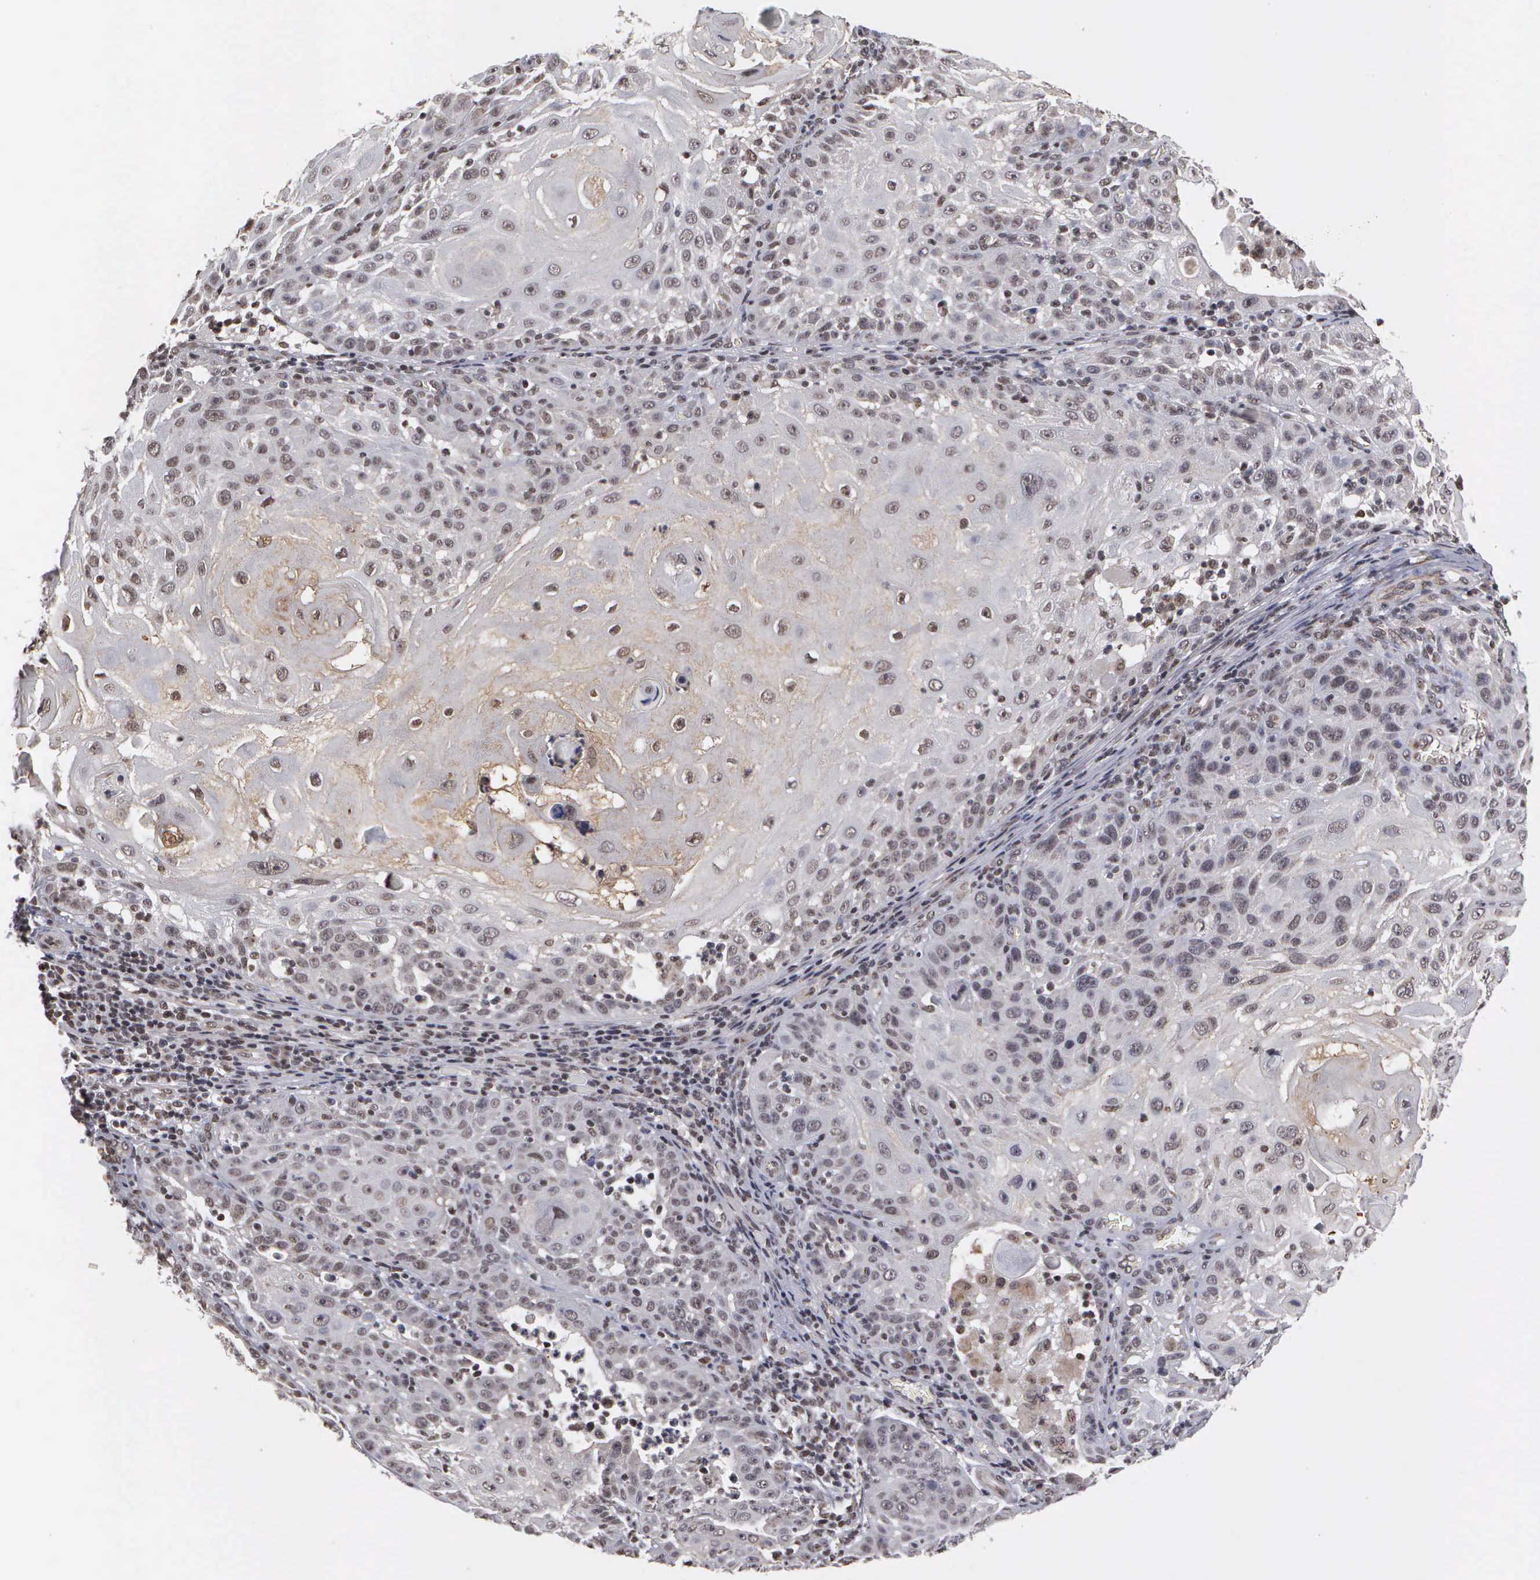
{"staining": {"intensity": "weak", "quantity": "25%-75%", "location": "nuclear"}, "tissue": "skin cancer", "cell_type": "Tumor cells", "image_type": "cancer", "snomed": [{"axis": "morphology", "description": "Squamous cell carcinoma, NOS"}, {"axis": "topography", "description": "Skin"}], "caption": "This image demonstrates skin cancer (squamous cell carcinoma) stained with immunohistochemistry (IHC) to label a protein in brown. The nuclear of tumor cells show weak positivity for the protein. Nuclei are counter-stained blue.", "gene": "GTF2A1", "patient": {"sex": "female", "age": 89}}